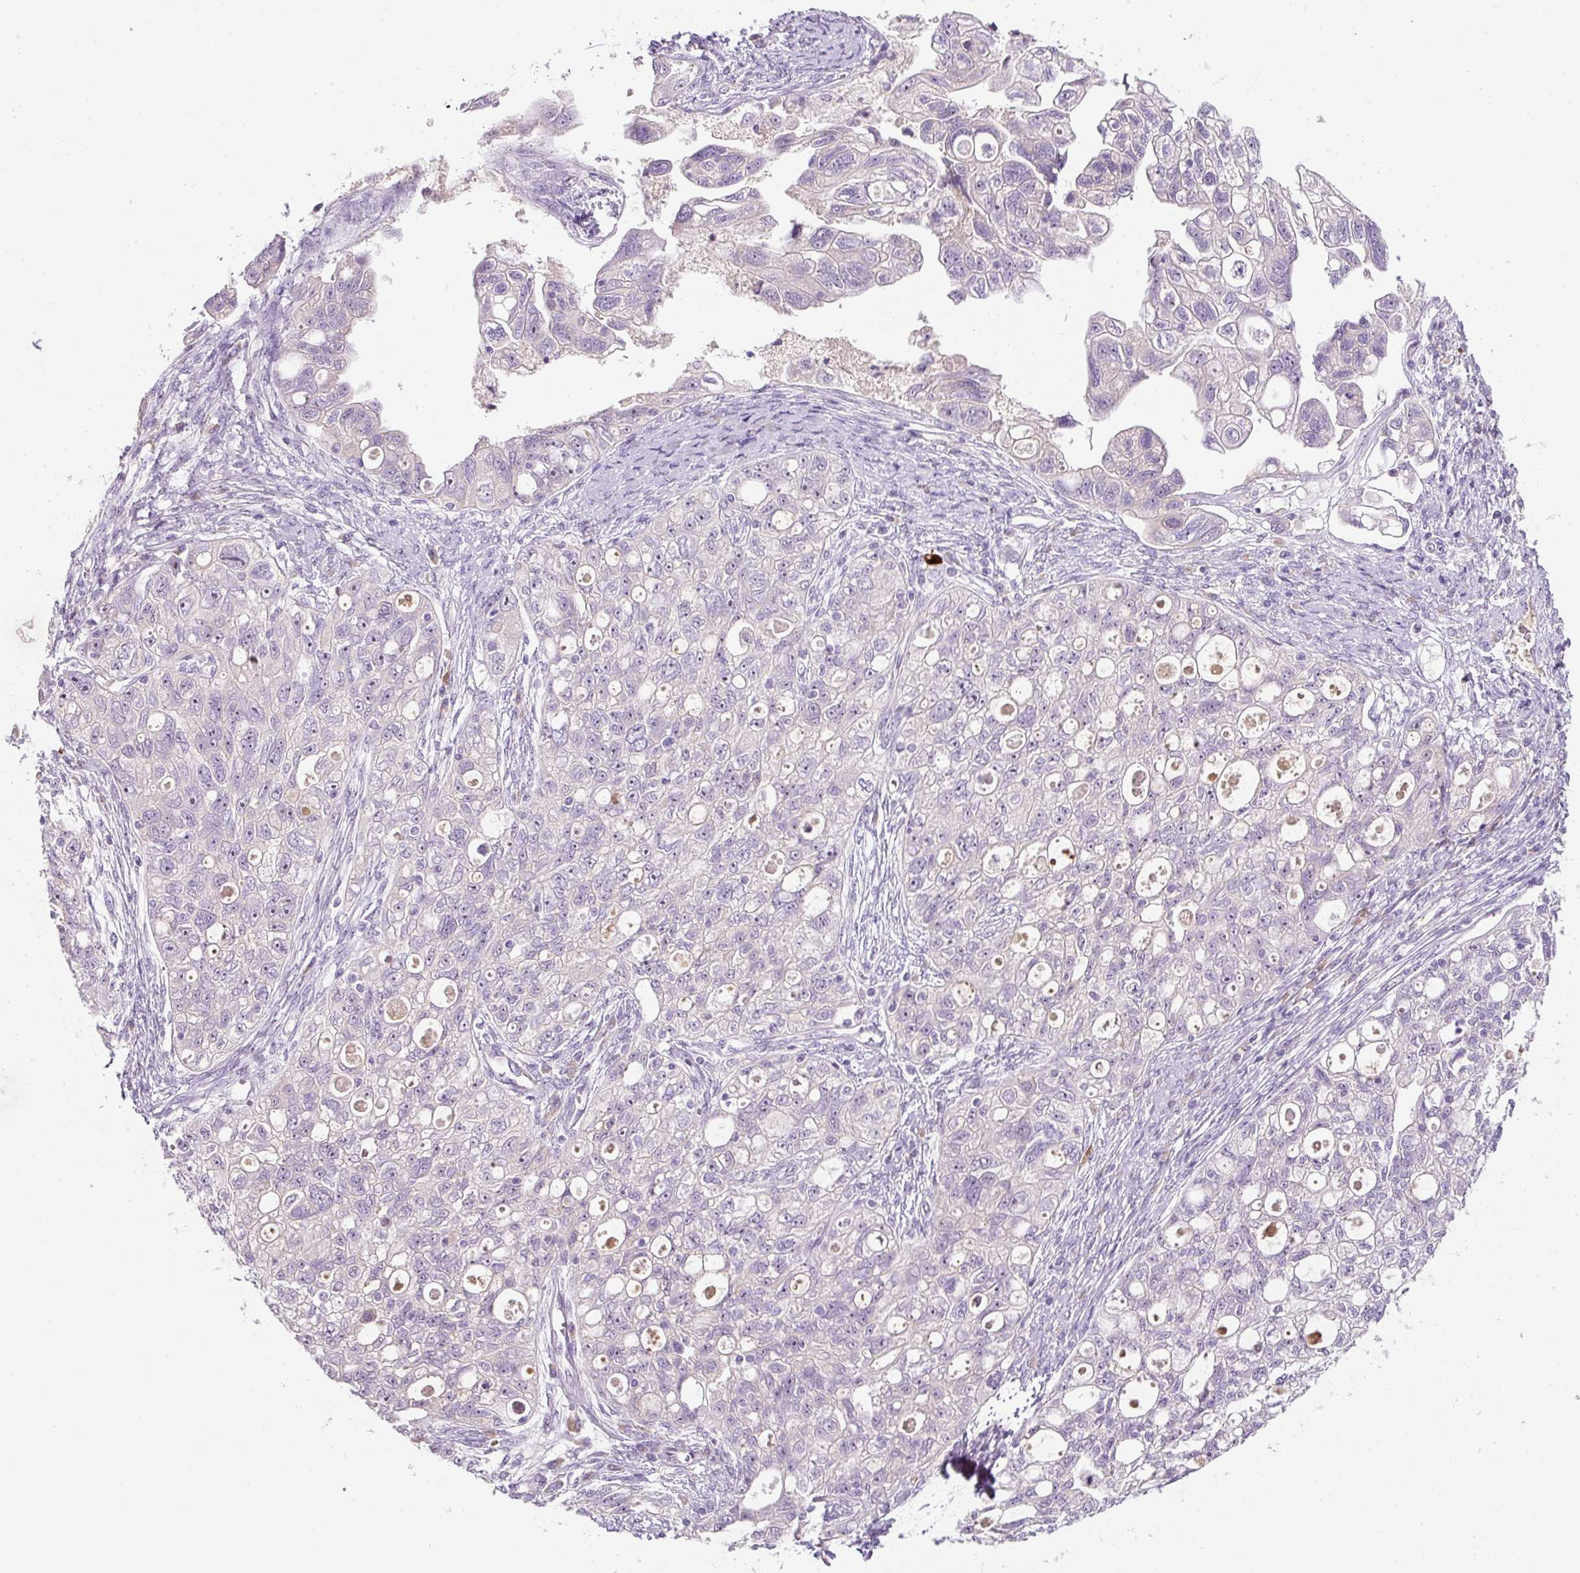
{"staining": {"intensity": "negative", "quantity": "none", "location": "none"}, "tissue": "ovarian cancer", "cell_type": "Tumor cells", "image_type": "cancer", "snomed": [{"axis": "morphology", "description": "Carcinoma, NOS"}, {"axis": "morphology", "description": "Cystadenocarcinoma, serous, NOS"}, {"axis": "topography", "description": "Ovary"}], "caption": "Tumor cells are negative for brown protein staining in carcinoma (ovarian).", "gene": "TMEM37", "patient": {"sex": "female", "age": 69}}